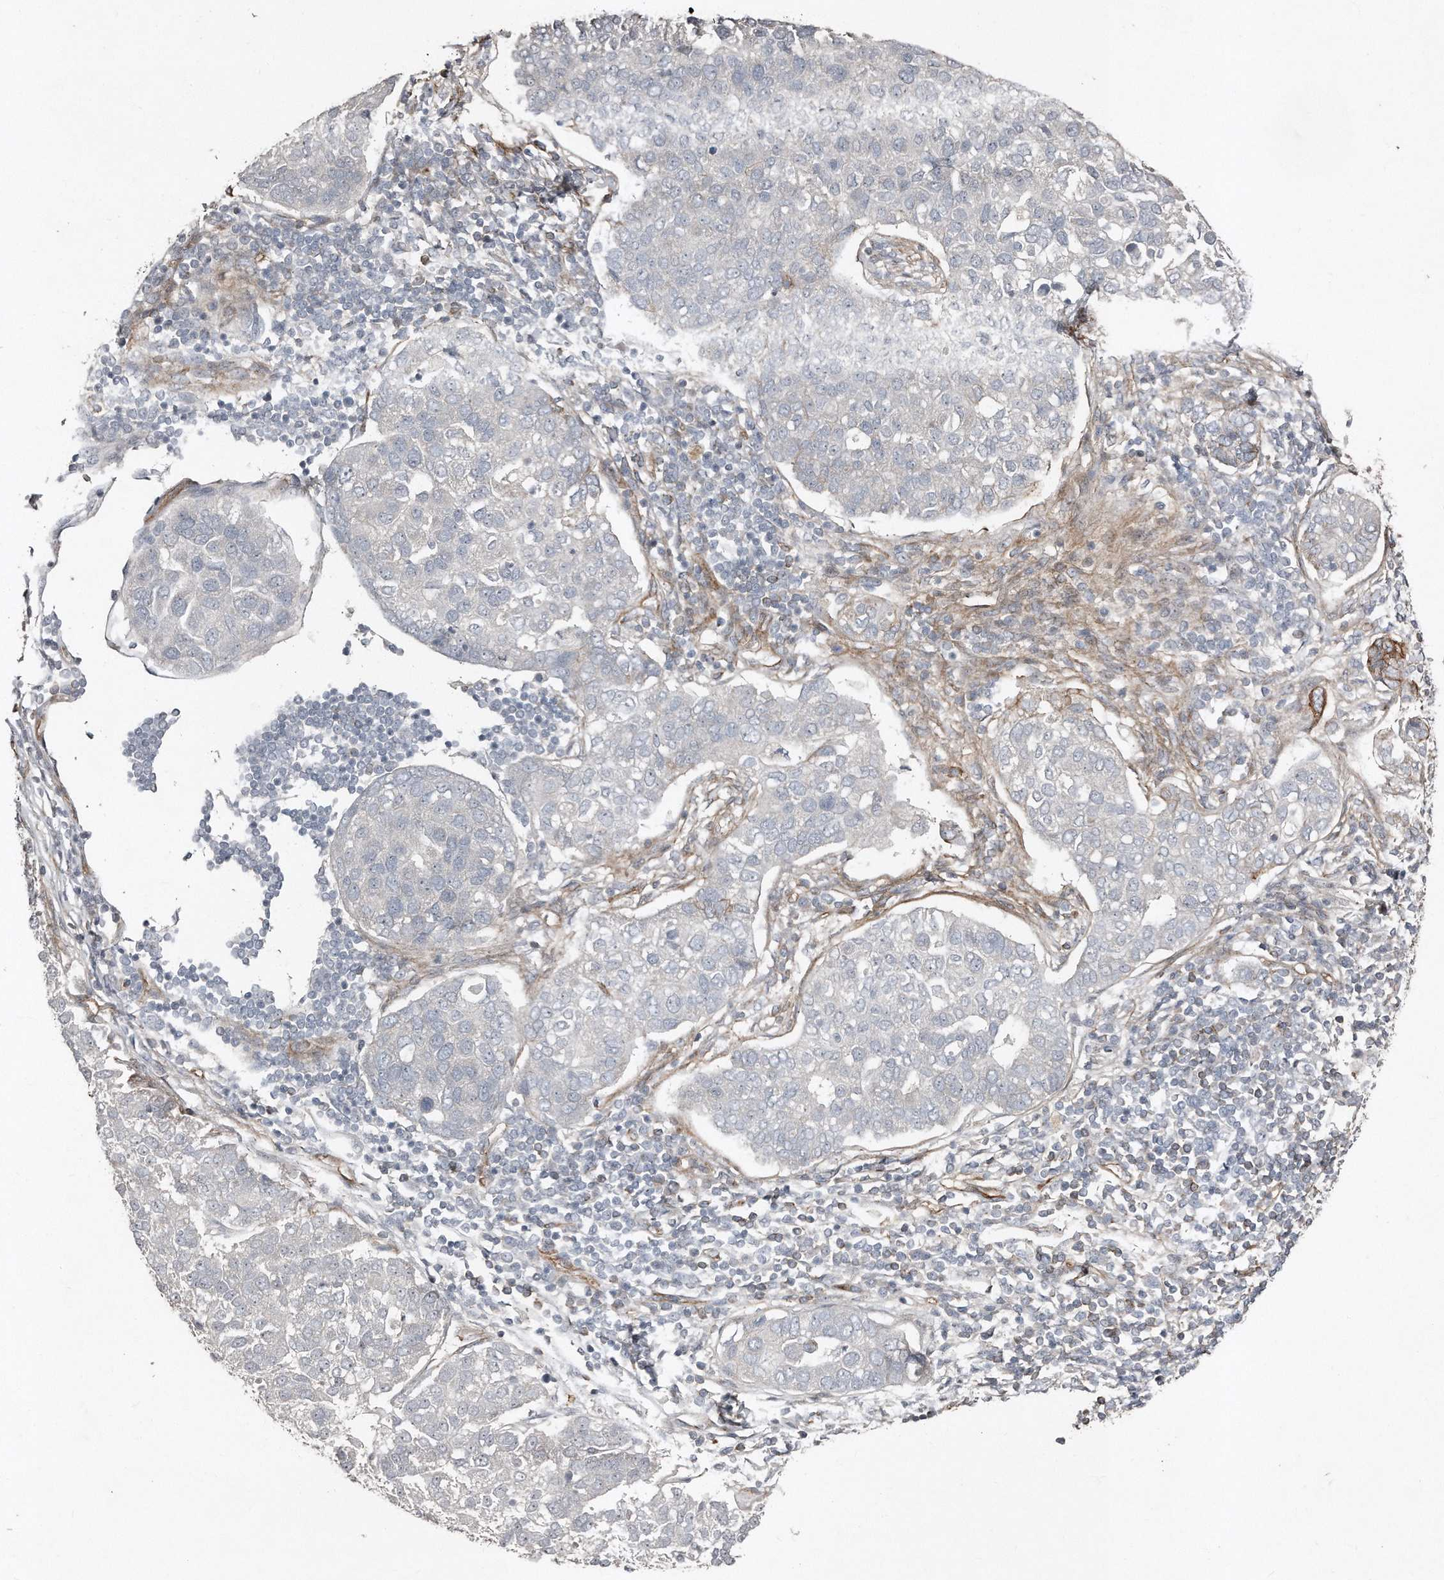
{"staining": {"intensity": "negative", "quantity": "none", "location": "none"}, "tissue": "pancreatic cancer", "cell_type": "Tumor cells", "image_type": "cancer", "snomed": [{"axis": "morphology", "description": "Adenocarcinoma, NOS"}, {"axis": "topography", "description": "Pancreas"}], "caption": "IHC micrograph of pancreatic cancer stained for a protein (brown), which demonstrates no expression in tumor cells.", "gene": "SNAP47", "patient": {"sex": "female", "age": 61}}